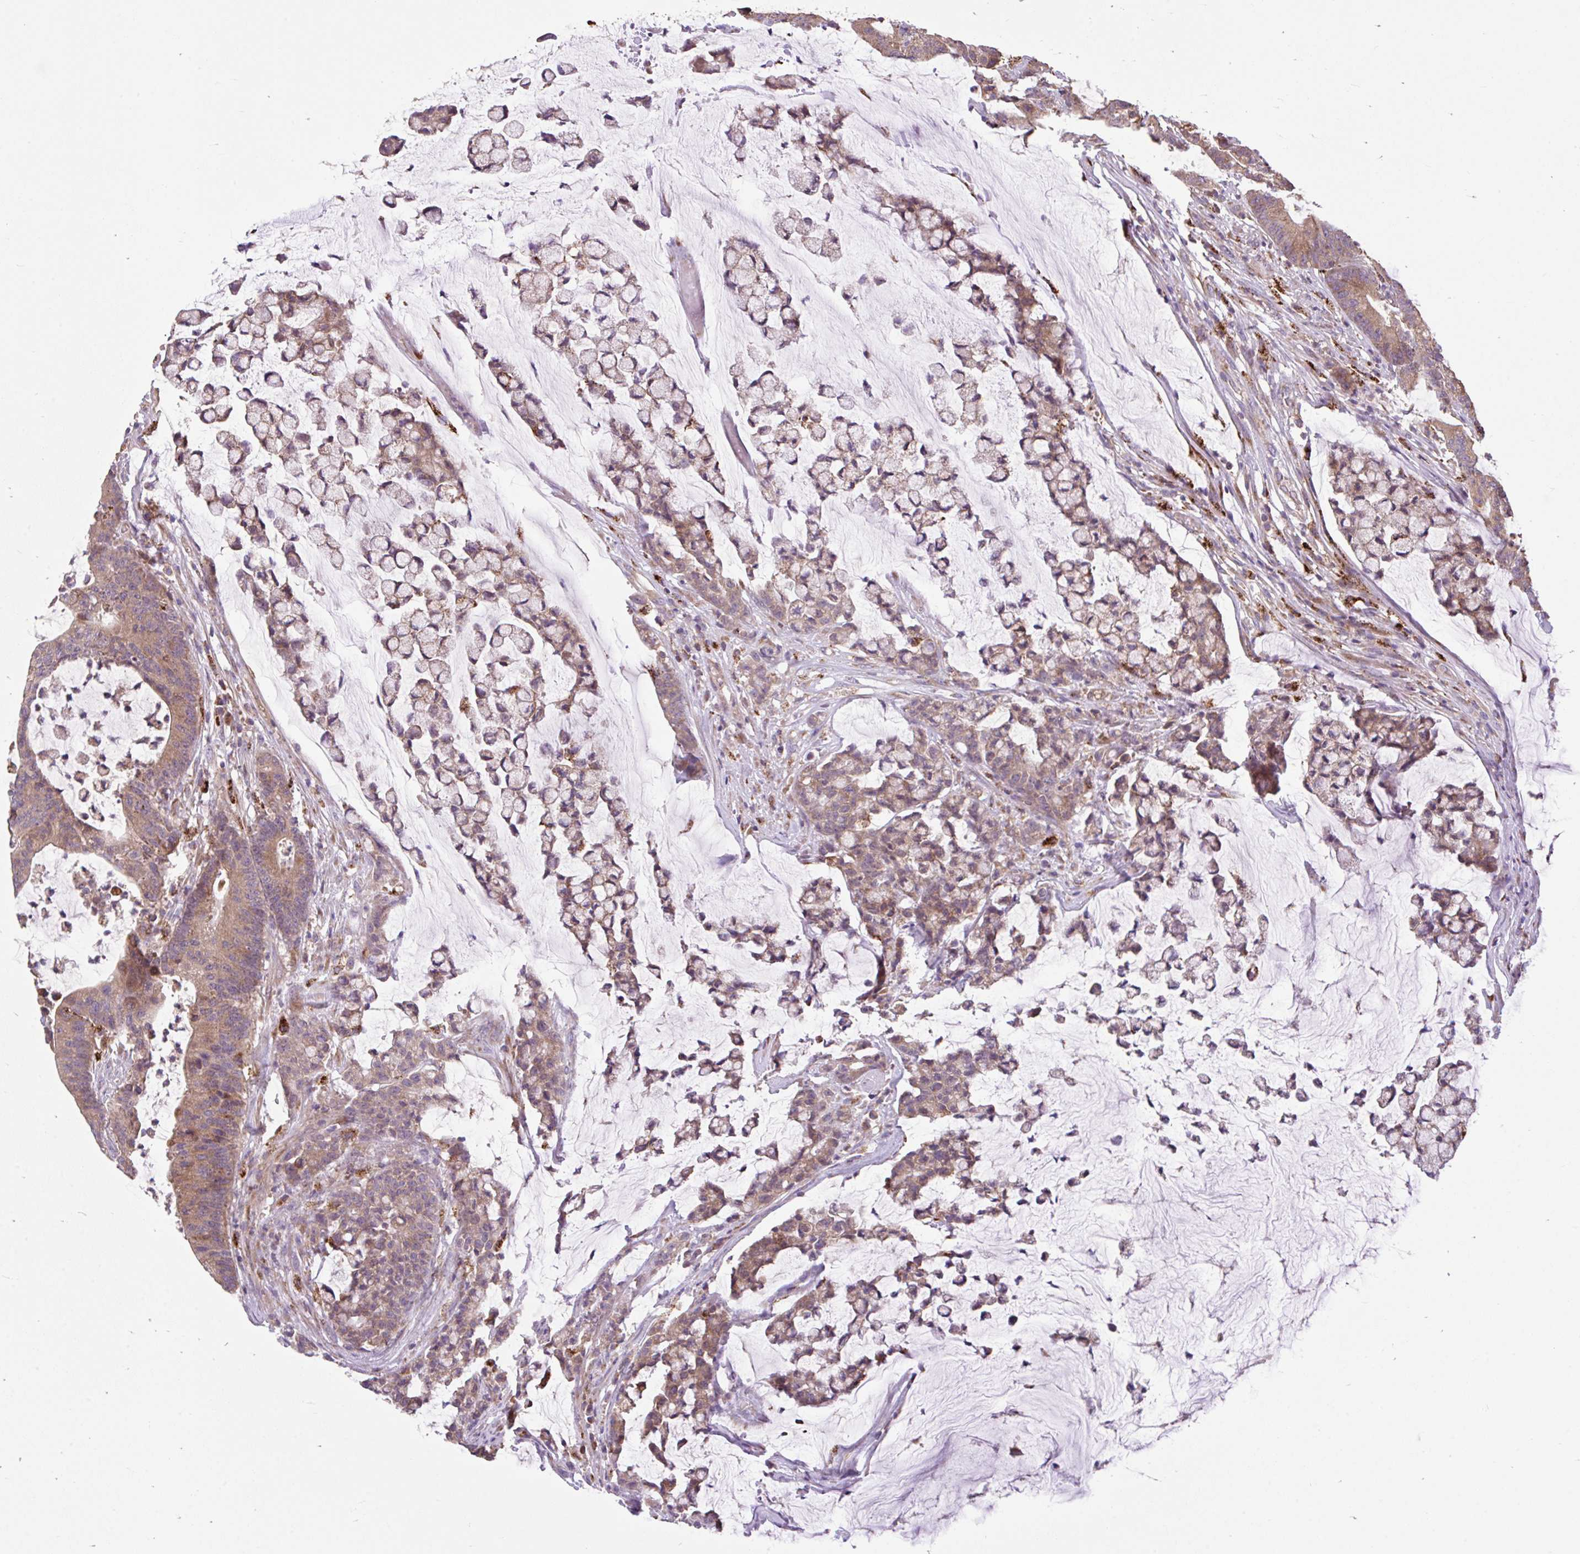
{"staining": {"intensity": "moderate", "quantity": ">75%", "location": "cytoplasmic/membranous"}, "tissue": "colorectal cancer", "cell_type": "Tumor cells", "image_type": "cancer", "snomed": [{"axis": "morphology", "description": "Adenocarcinoma, NOS"}, {"axis": "topography", "description": "Colon"}], "caption": "Human colorectal cancer (adenocarcinoma) stained with a brown dye exhibits moderate cytoplasmic/membranous positive expression in approximately >75% of tumor cells.", "gene": "RALBP1", "patient": {"sex": "female", "age": 84}}